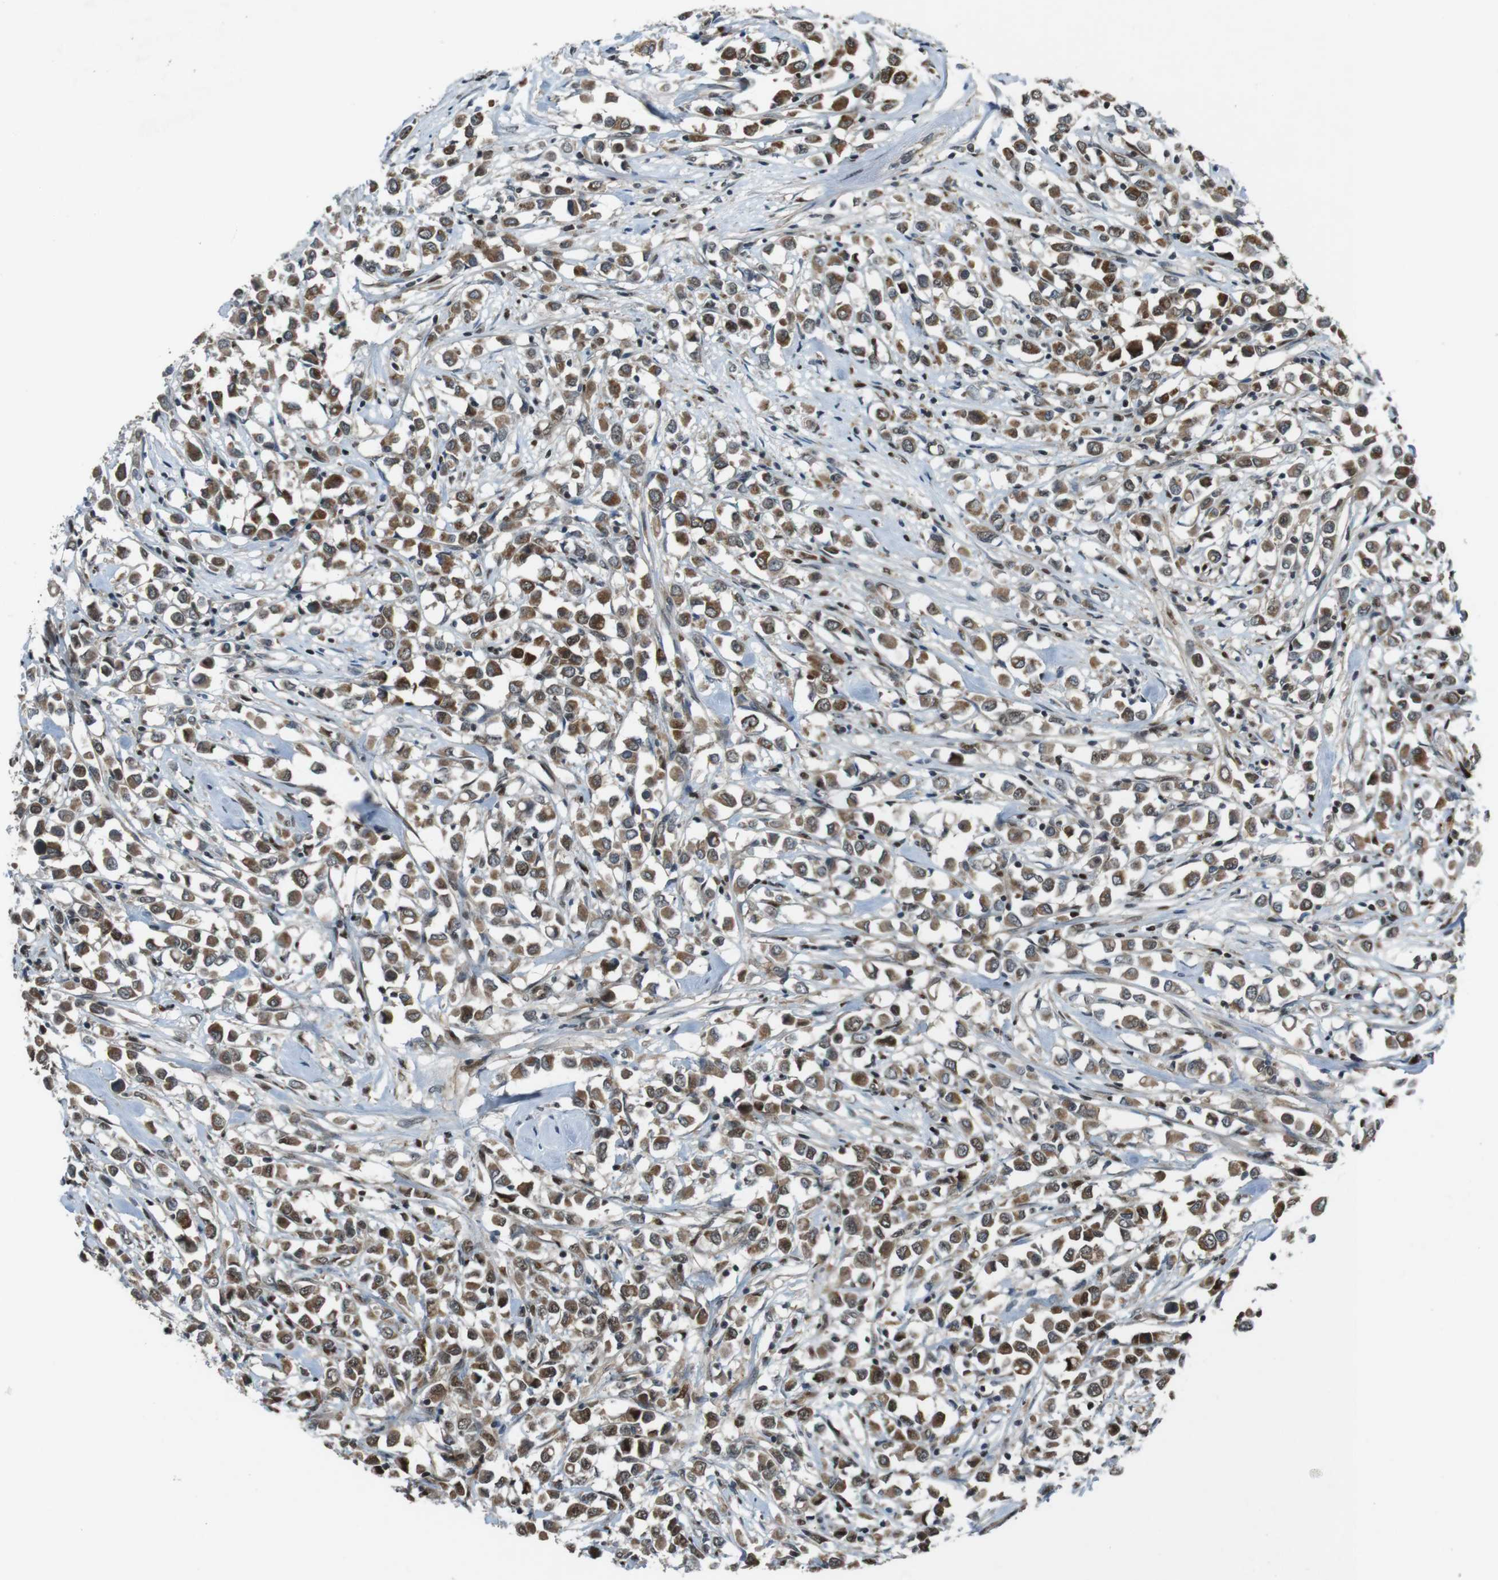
{"staining": {"intensity": "moderate", "quantity": ">75%", "location": "cytoplasmic/membranous,nuclear"}, "tissue": "breast cancer", "cell_type": "Tumor cells", "image_type": "cancer", "snomed": [{"axis": "morphology", "description": "Duct carcinoma"}, {"axis": "topography", "description": "Breast"}], "caption": "Immunohistochemical staining of human invasive ductal carcinoma (breast) shows medium levels of moderate cytoplasmic/membranous and nuclear staining in approximately >75% of tumor cells. (brown staining indicates protein expression, while blue staining denotes nuclei).", "gene": "MAPKAPK5", "patient": {"sex": "female", "age": 61}}